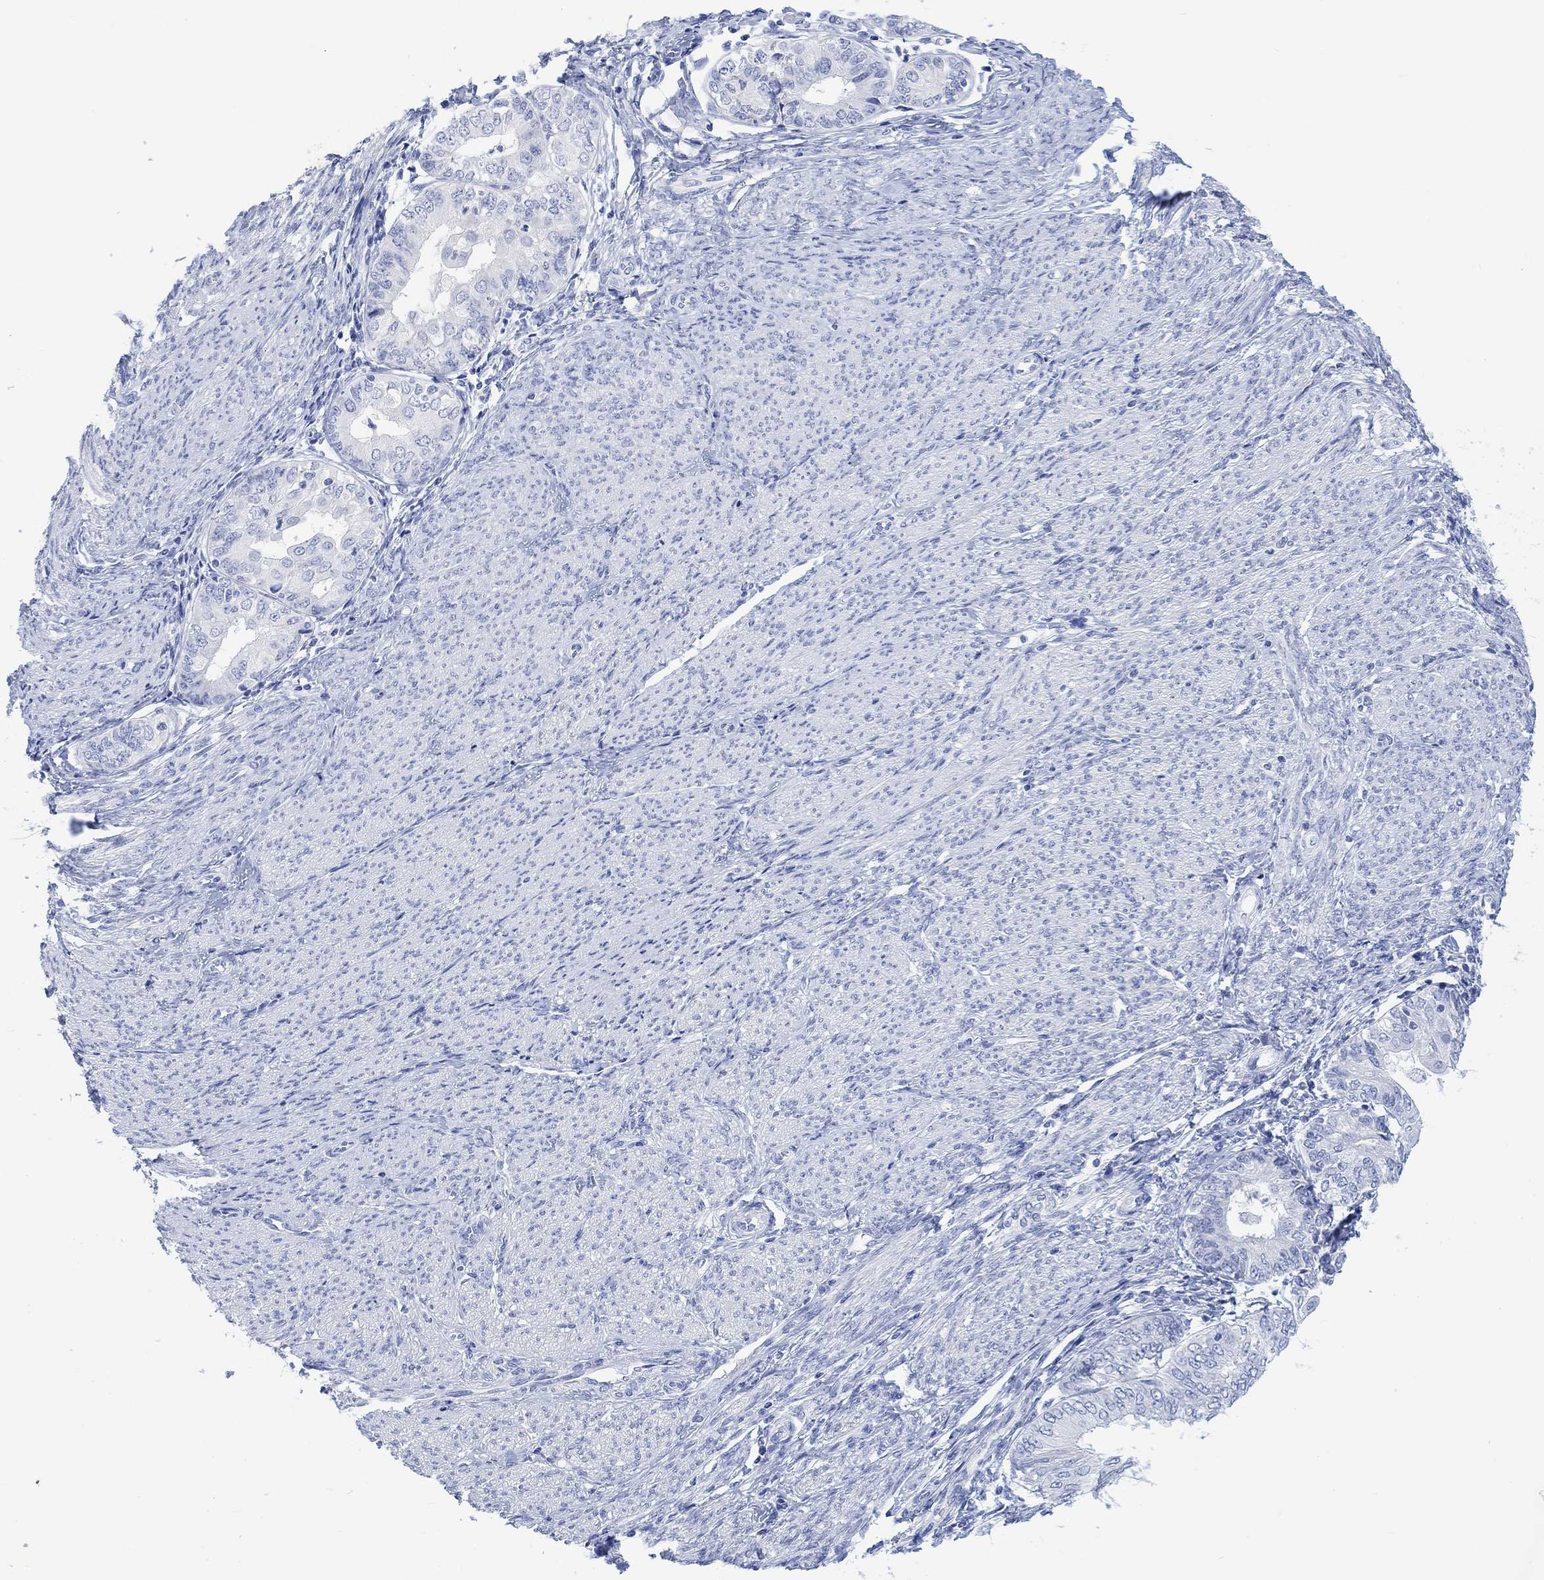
{"staining": {"intensity": "negative", "quantity": "none", "location": "none"}, "tissue": "endometrial cancer", "cell_type": "Tumor cells", "image_type": "cancer", "snomed": [{"axis": "morphology", "description": "Adenocarcinoma, NOS"}, {"axis": "topography", "description": "Endometrium"}], "caption": "Micrograph shows no significant protein staining in tumor cells of endometrial adenocarcinoma.", "gene": "CALCA", "patient": {"sex": "female", "age": 68}}